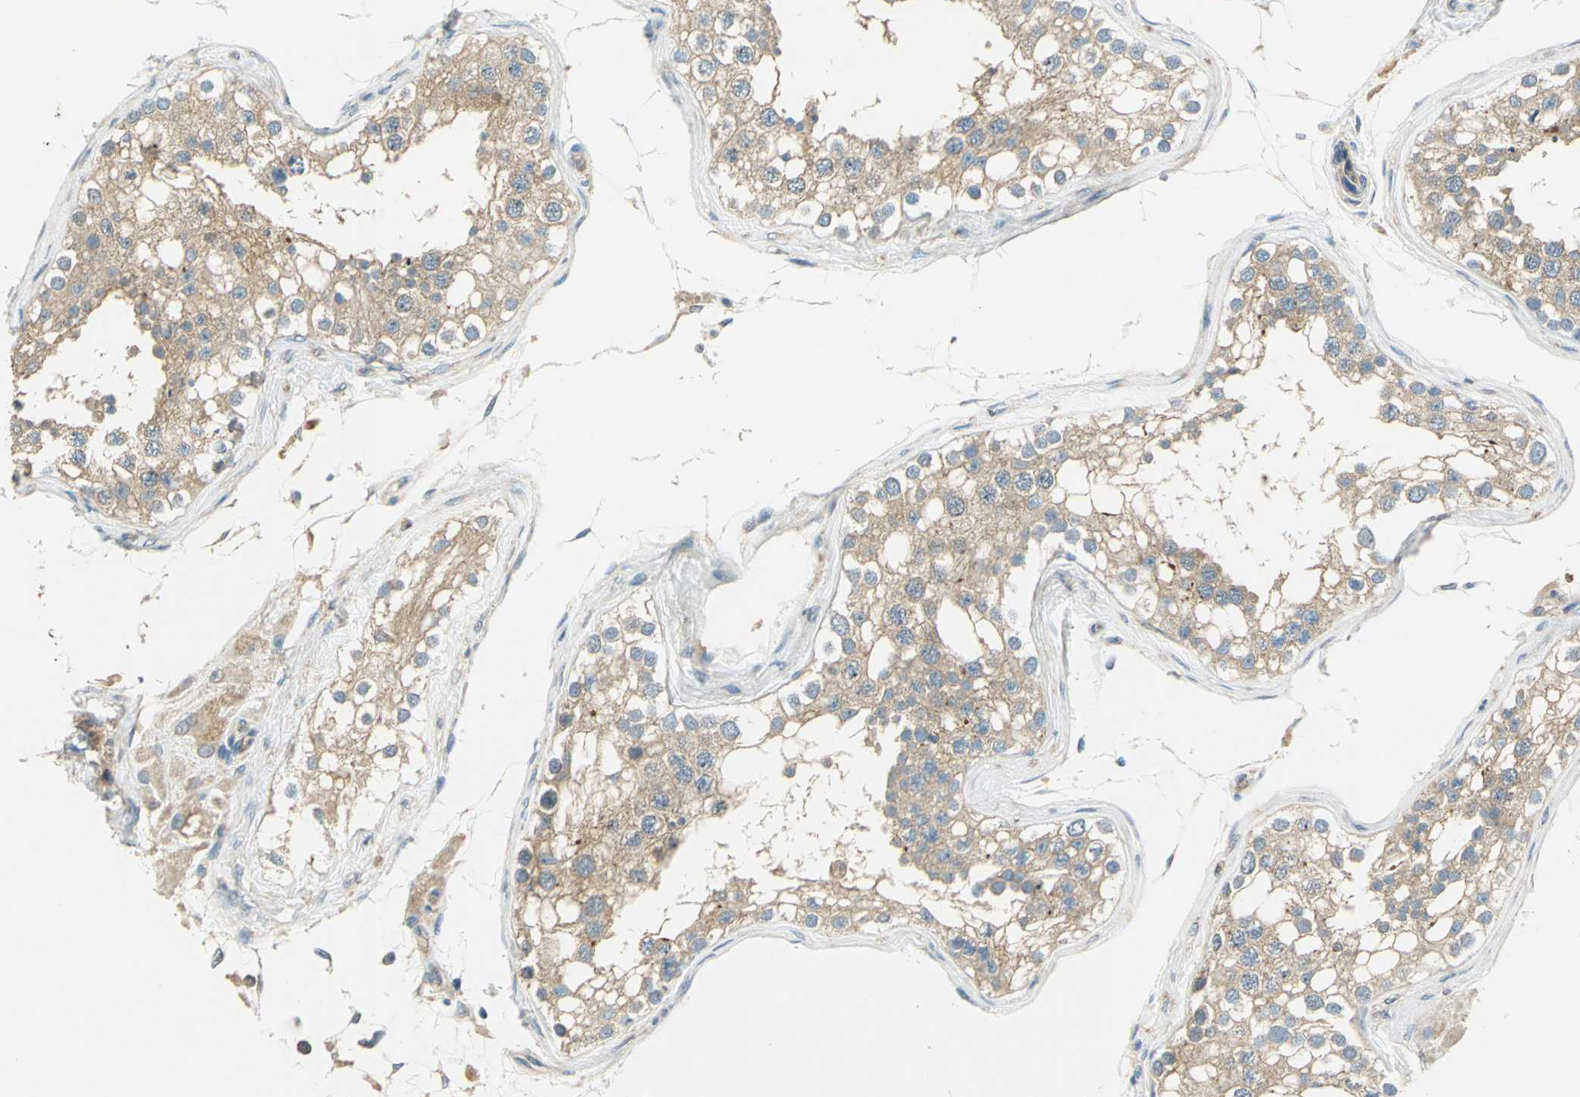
{"staining": {"intensity": "moderate", "quantity": ">75%", "location": "cytoplasmic/membranous"}, "tissue": "testis", "cell_type": "Cells in seminiferous ducts", "image_type": "normal", "snomed": [{"axis": "morphology", "description": "Normal tissue, NOS"}, {"axis": "topography", "description": "Testis"}], "caption": "Immunohistochemical staining of unremarkable testis shows >75% levels of moderate cytoplasmic/membranous protein expression in approximately >75% of cells in seminiferous ducts. (Stains: DAB (3,3'-diaminobenzidine) in brown, nuclei in blue, Microscopy: brightfield microscopy at high magnification).", "gene": "SHC2", "patient": {"sex": "male", "age": 68}}